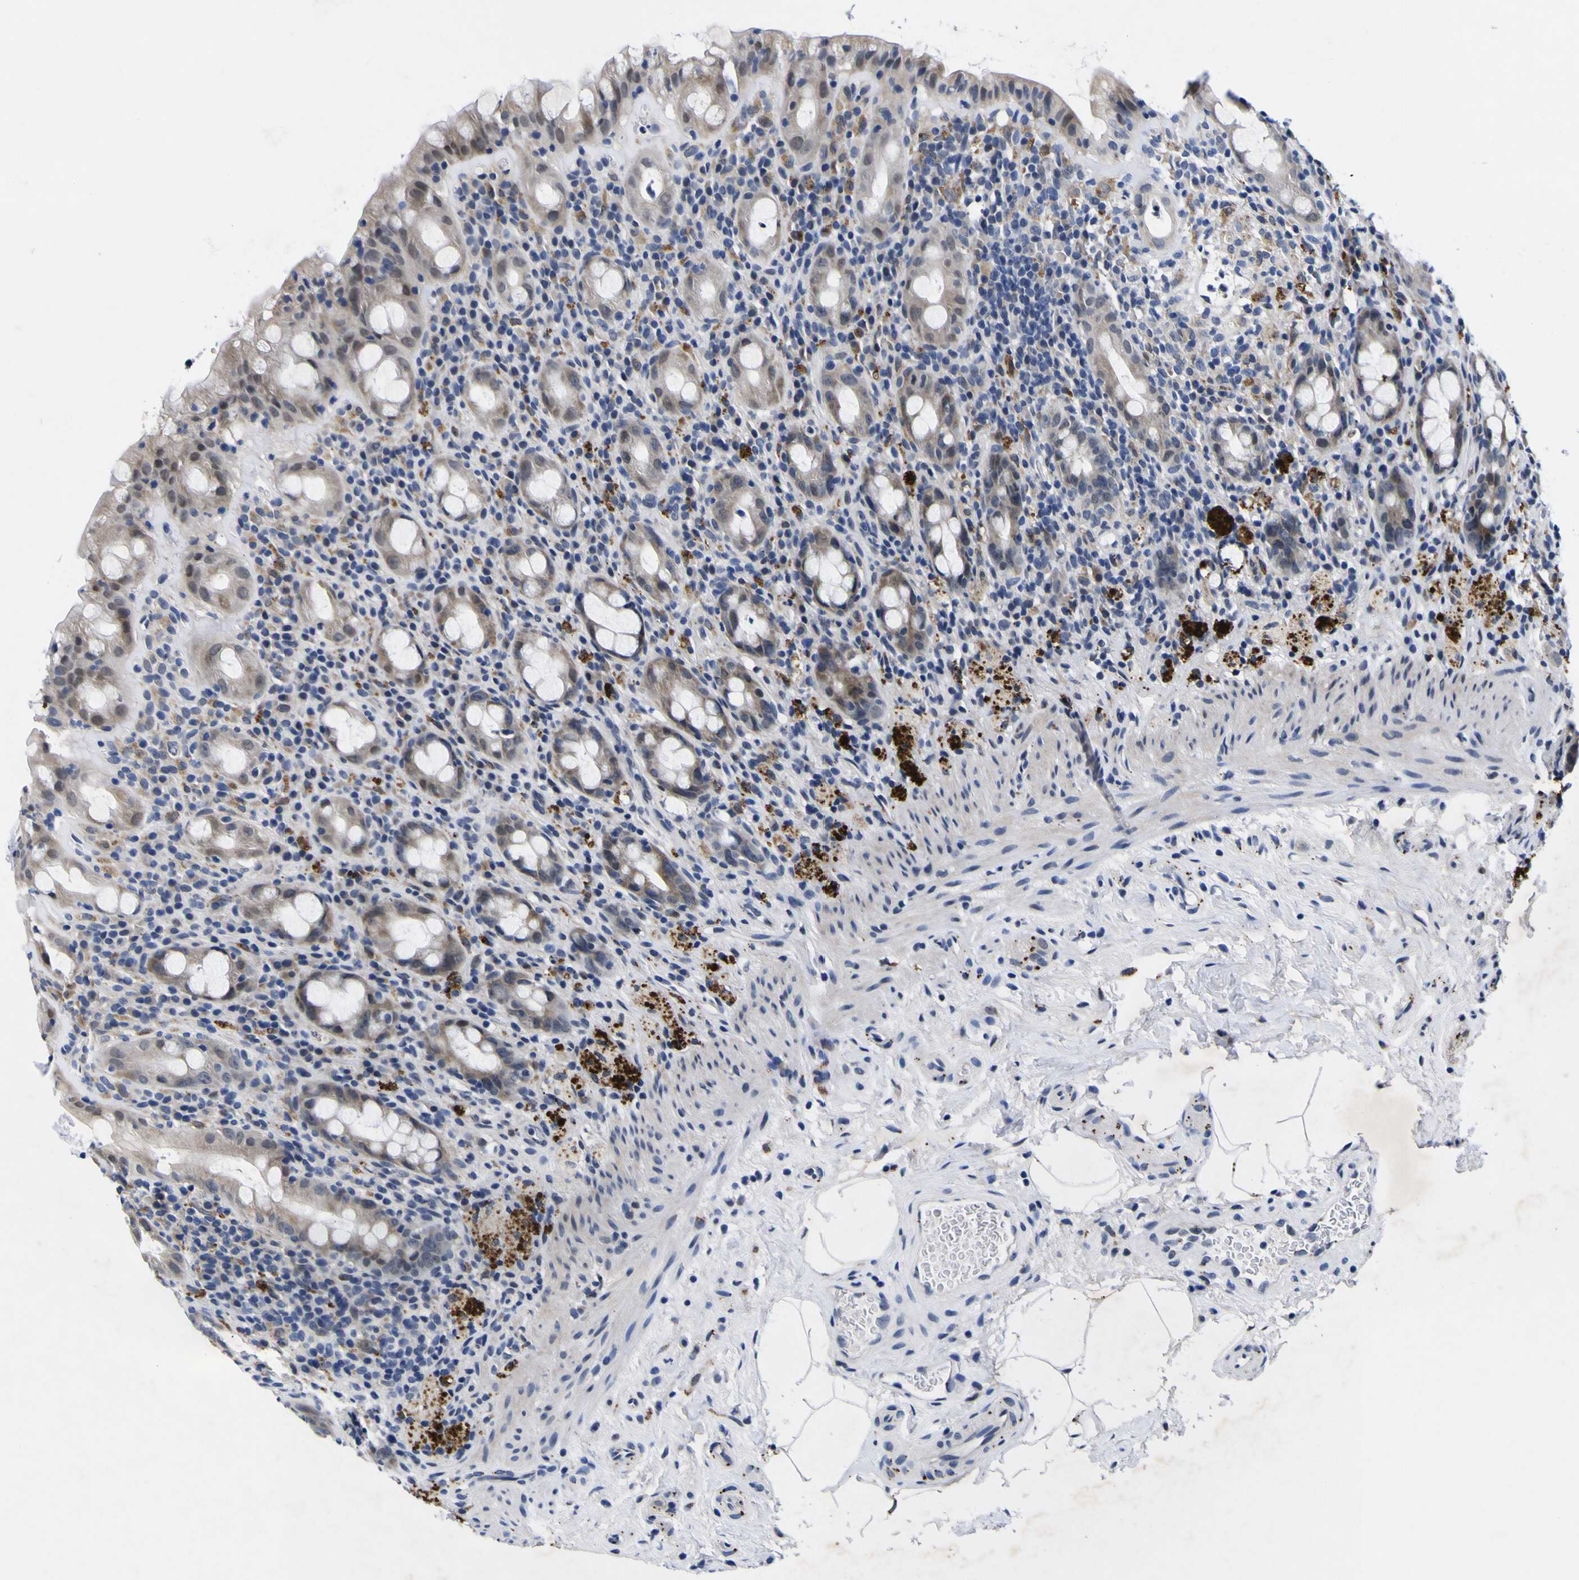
{"staining": {"intensity": "weak", "quantity": "25%-75%", "location": "nuclear"}, "tissue": "rectum", "cell_type": "Glandular cells", "image_type": "normal", "snomed": [{"axis": "morphology", "description": "Normal tissue, NOS"}, {"axis": "topography", "description": "Rectum"}], "caption": "DAB (3,3'-diaminobenzidine) immunohistochemical staining of unremarkable rectum exhibits weak nuclear protein staining in approximately 25%-75% of glandular cells. Using DAB (3,3'-diaminobenzidine) (brown) and hematoxylin (blue) stains, captured at high magnification using brightfield microscopy.", "gene": "IGFLR1", "patient": {"sex": "male", "age": 44}}